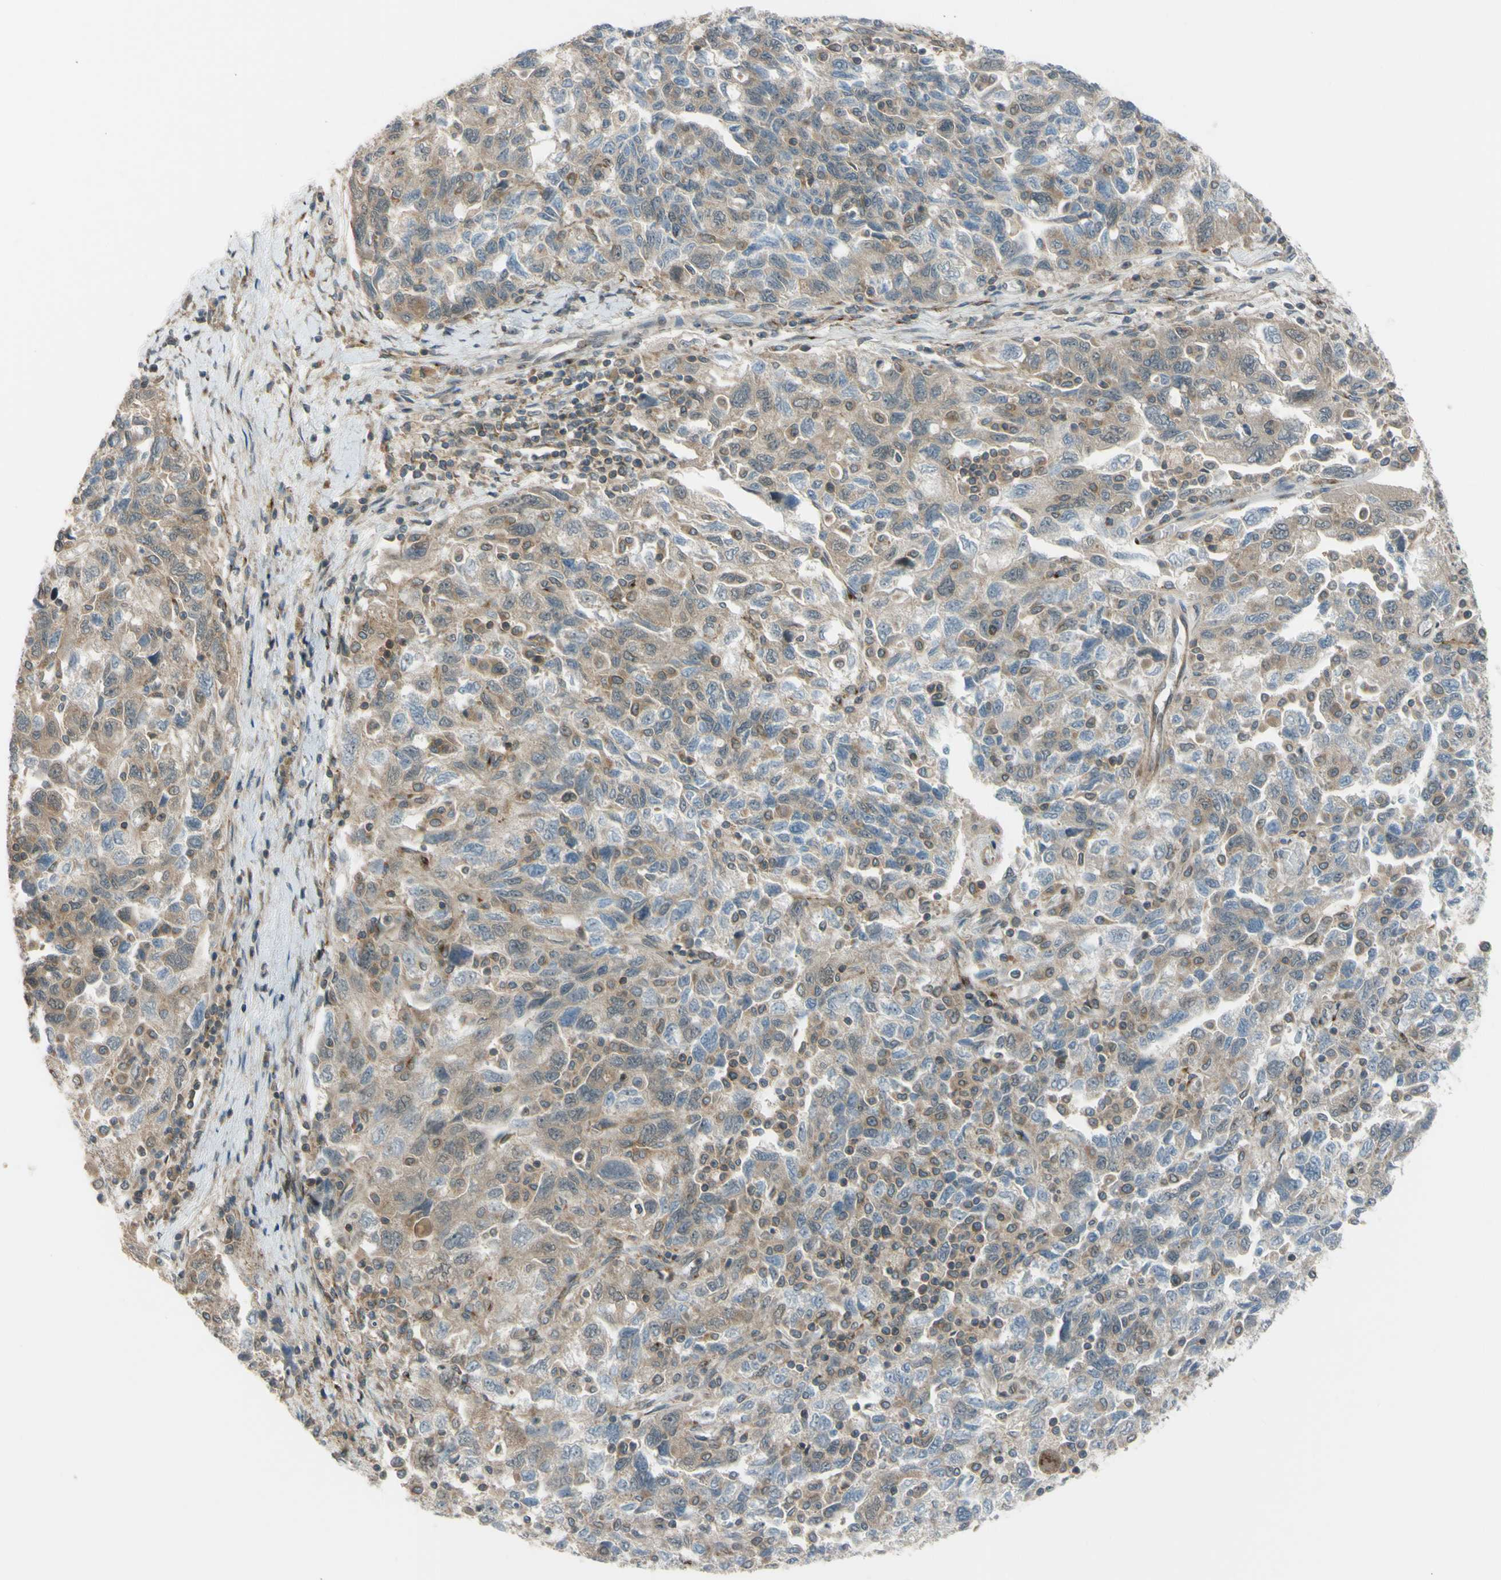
{"staining": {"intensity": "weak", "quantity": "25%-75%", "location": "cytoplasmic/membranous,nuclear"}, "tissue": "ovarian cancer", "cell_type": "Tumor cells", "image_type": "cancer", "snomed": [{"axis": "morphology", "description": "Carcinoma, NOS"}, {"axis": "morphology", "description": "Cystadenocarcinoma, serous, NOS"}, {"axis": "topography", "description": "Ovary"}], "caption": "Immunohistochemical staining of ovarian carcinoma exhibits weak cytoplasmic/membranous and nuclear protein staining in about 25%-75% of tumor cells.", "gene": "FLII", "patient": {"sex": "female", "age": 69}}